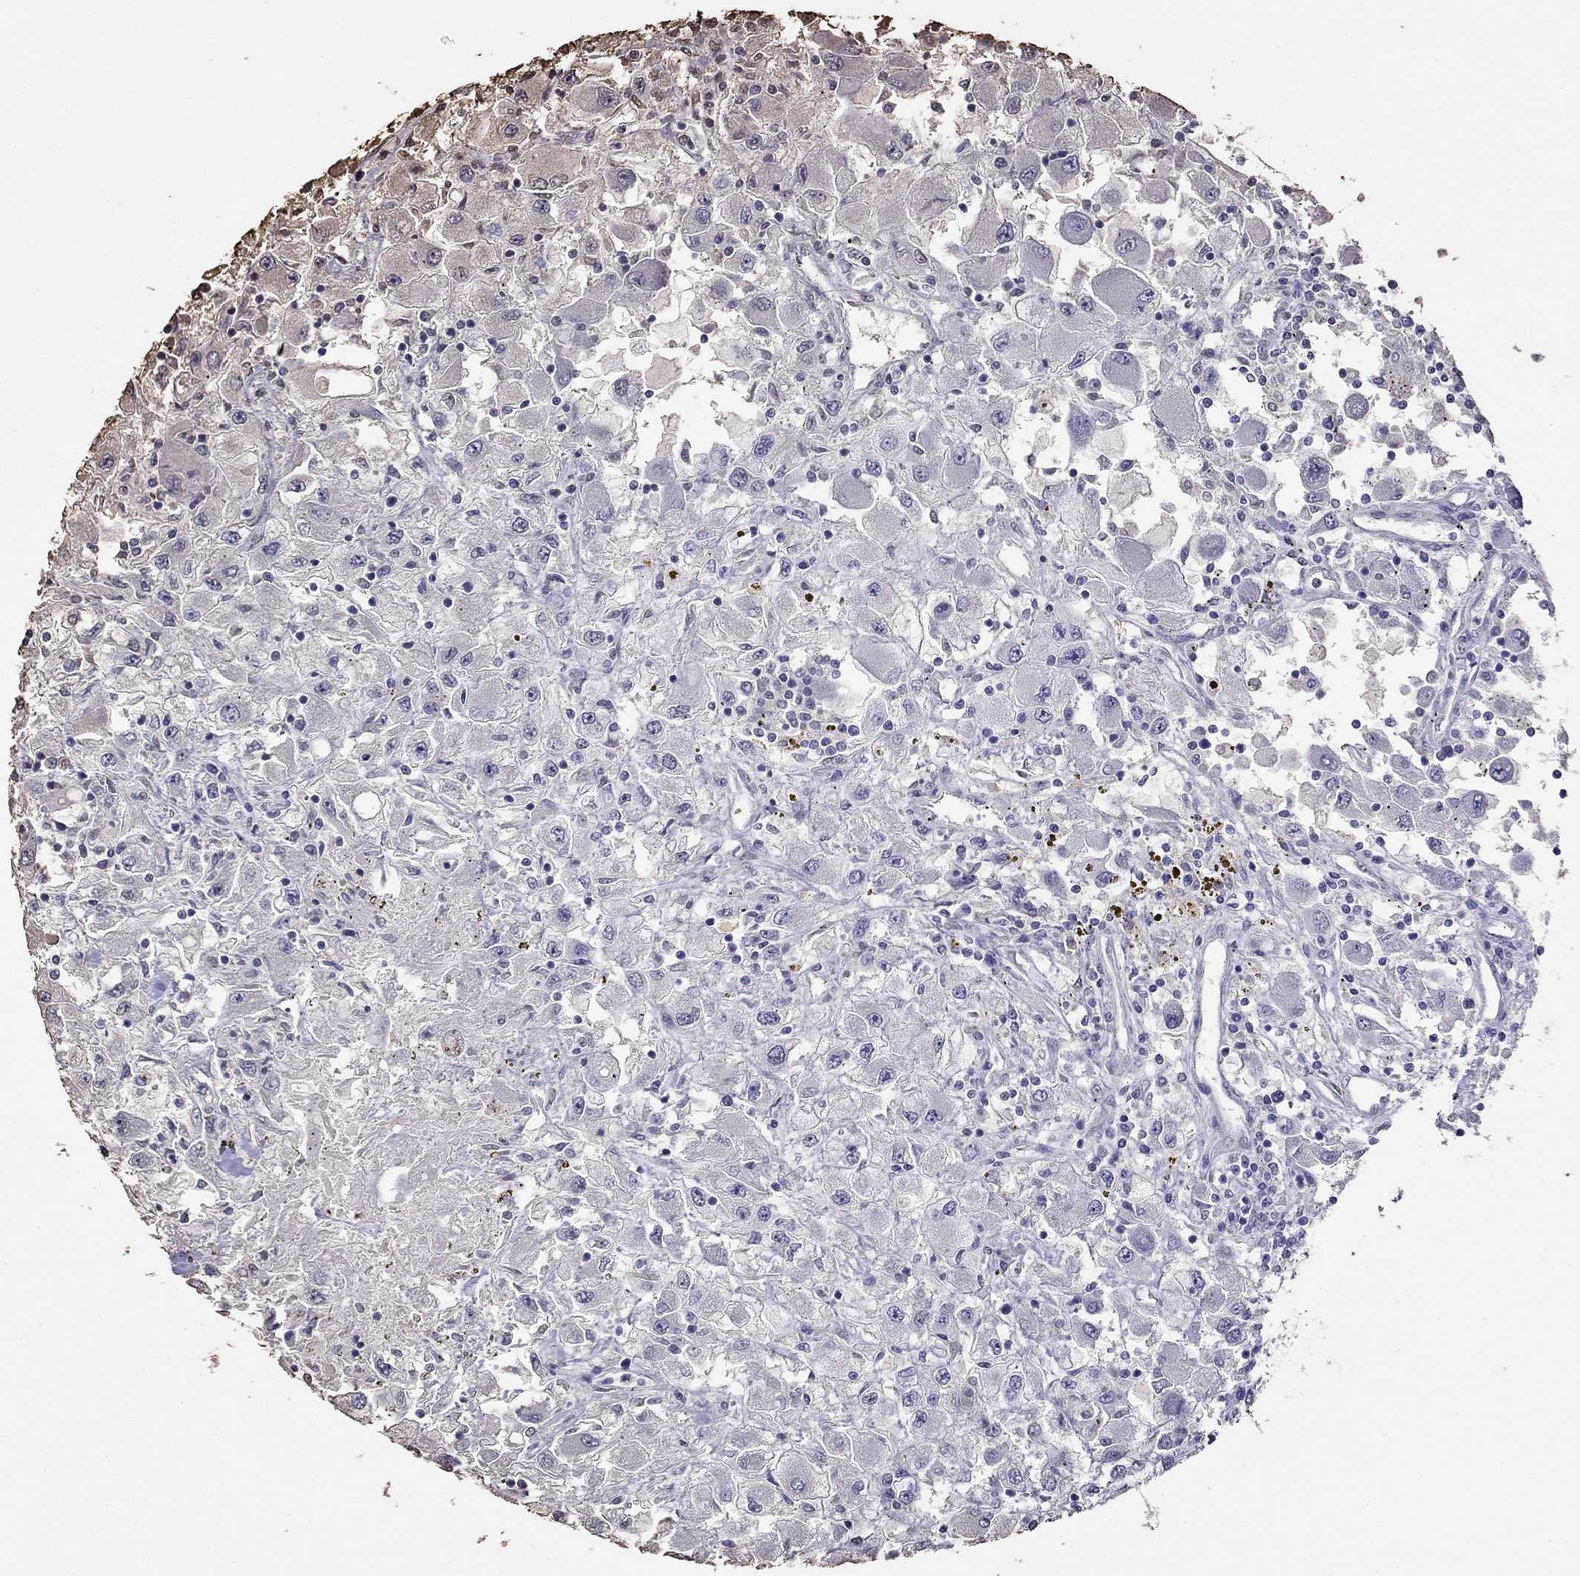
{"staining": {"intensity": "negative", "quantity": "none", "location": "none"}, "tissue": "renal cancer", "cell_type": "Tumor cells", "image_type": "cancer", "snomed": [{"axis": "morphology", "description": "Adenocarcinoma, NOS"}, {"axis": "topography", "description": "Kidney"}], "caption": "Human adenocarcinoma (renal) stained for a protein using immunohistochemistry reveals no expression in tumor cells.", "gene": "SUN3", "patient": {"sex": "female", "age": 67}}